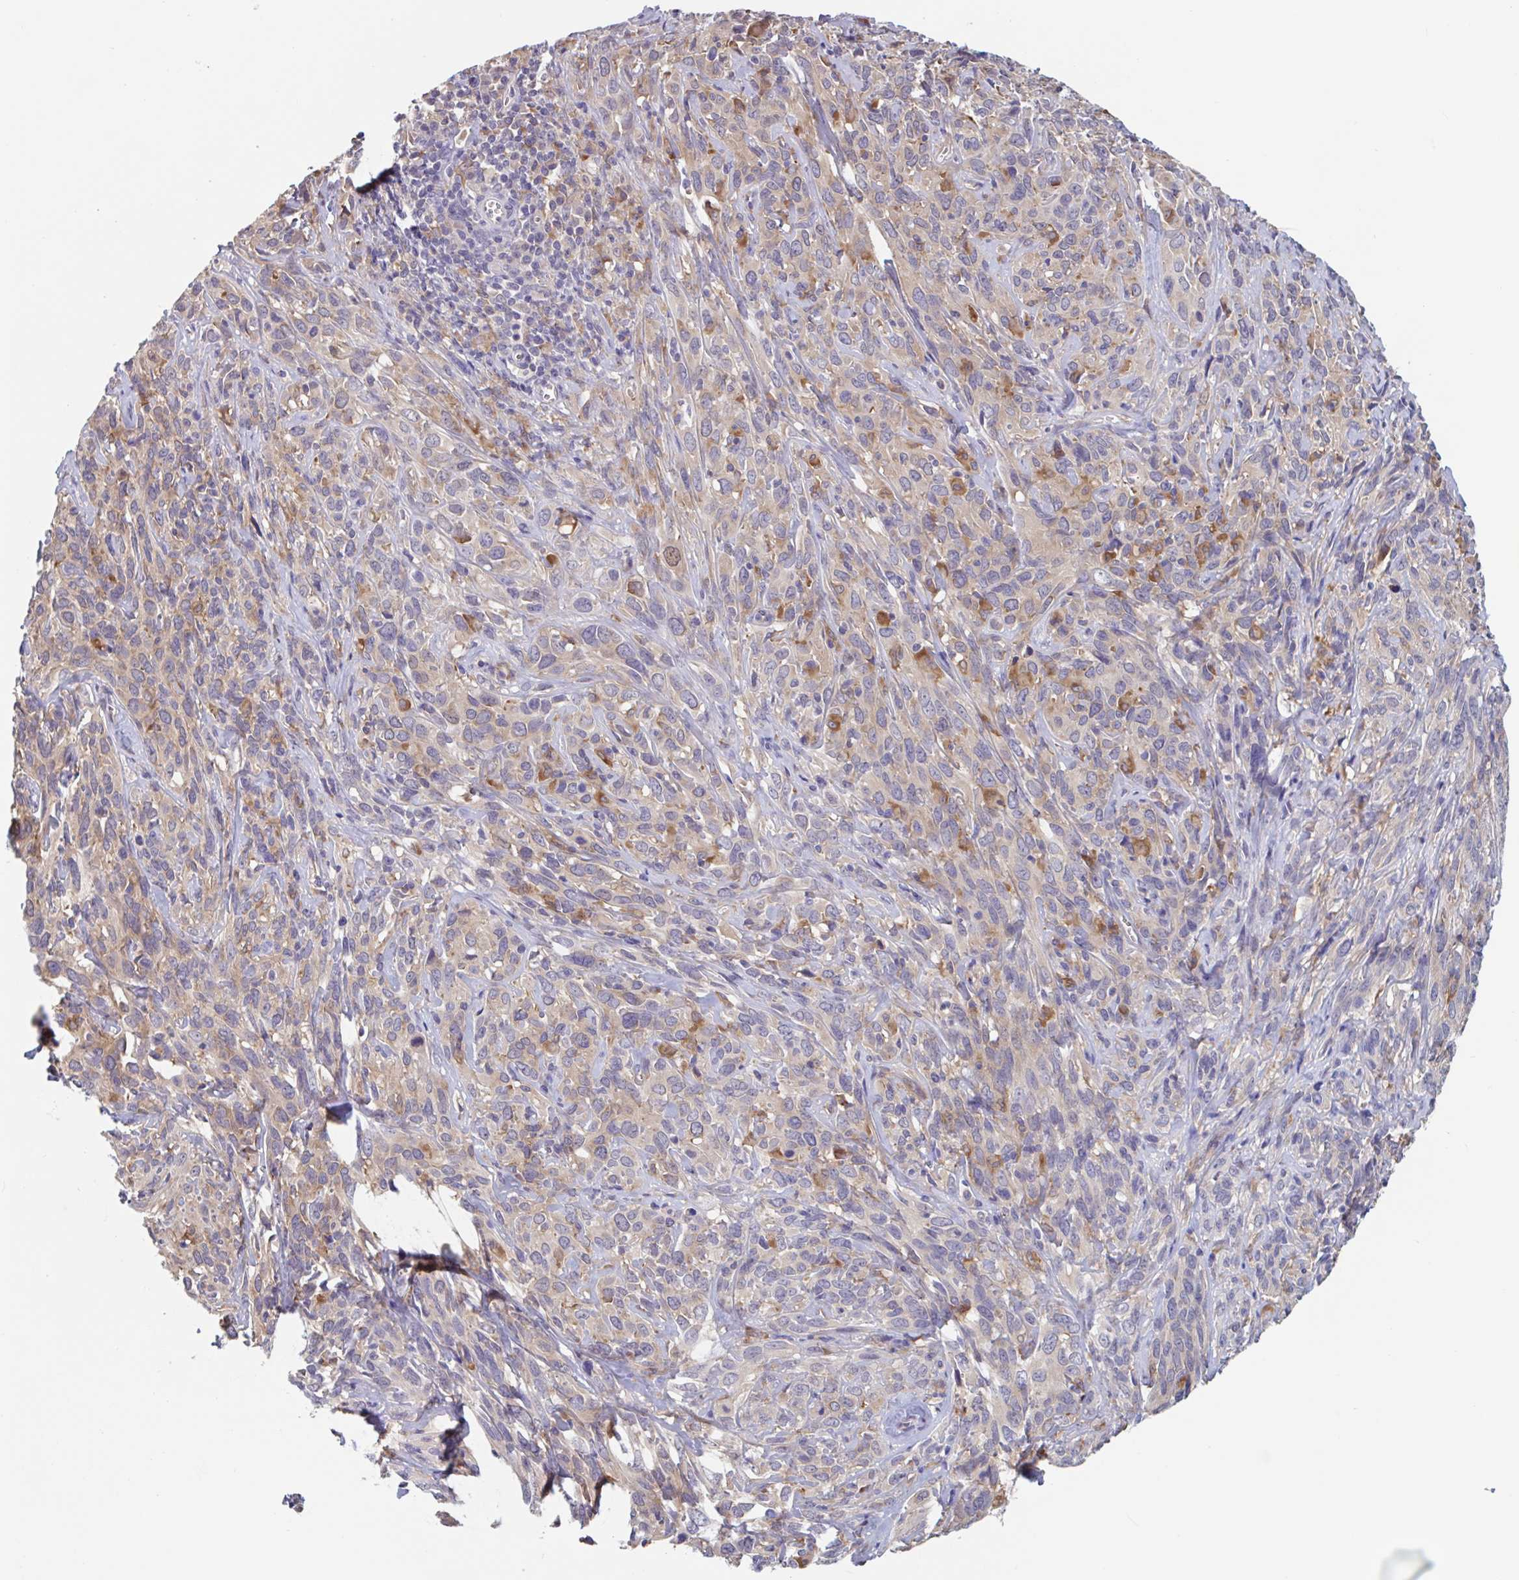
{"staining": {"intensity": "weak", "quantity": "25%-75%", "location": "cytoplasmic/membranous"}, "tissue": "cervical cancer", "cell_type": "Tumor cells", "image_type": "cancer", "snomed": [{"axis": "morphology", "description": "Normal tissue, NOS"}, {"axis": "morphology", "description": "Squamous cell carcinoma, NOS"}, {"axis": "topography", "description": "Cervix"}], "caption": "Protein analysis of cervical squamous cell carcinoma tissue reveals weak cytoplasmic/membranous staining in about 25%-75% of tumor cells.", "gene": "SNX8", "patient": {"sex": "female", "age": 51}}